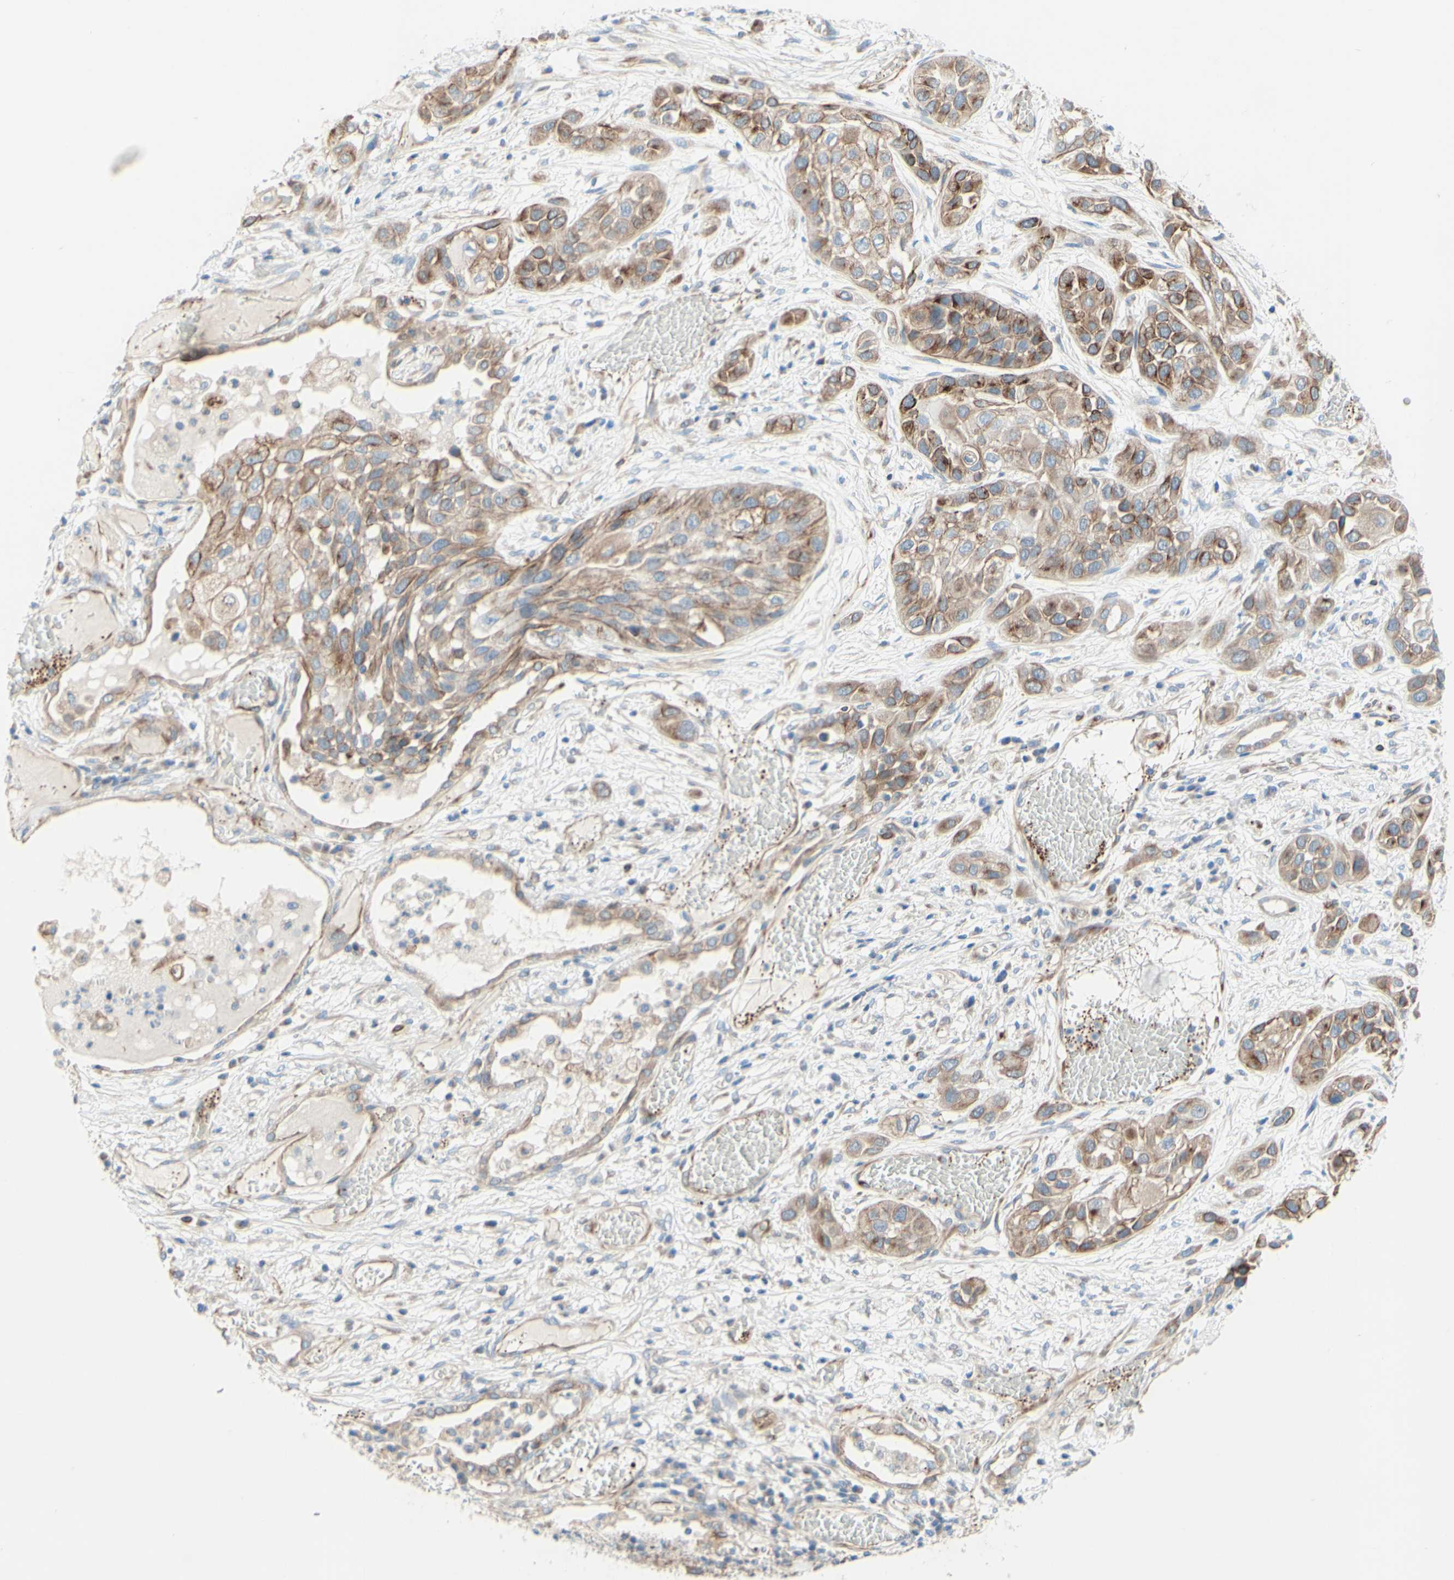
{"staining": {"intensity": "moderate", "quantity": ">75%", "location": "cytoplasmic/membranous"}, "tissue": "lung cancer", "cell_type": "Tumor cells", "image_type": "cancer", "snomed": [{"axis": "morphology", "description": "Squamous cell carcinoma, NOS"}, {"axis": "topography", "description": "Lung"}], "caption": "About >75% of tumor cells in human squamous cell carcinoma (lung) reveal moderate cytoplasmic/membranous protein expression as visualized by brown immunohistochemical staining.", "gene": "ENDOD1", "patient": {"sex": "male", "age": 71}}